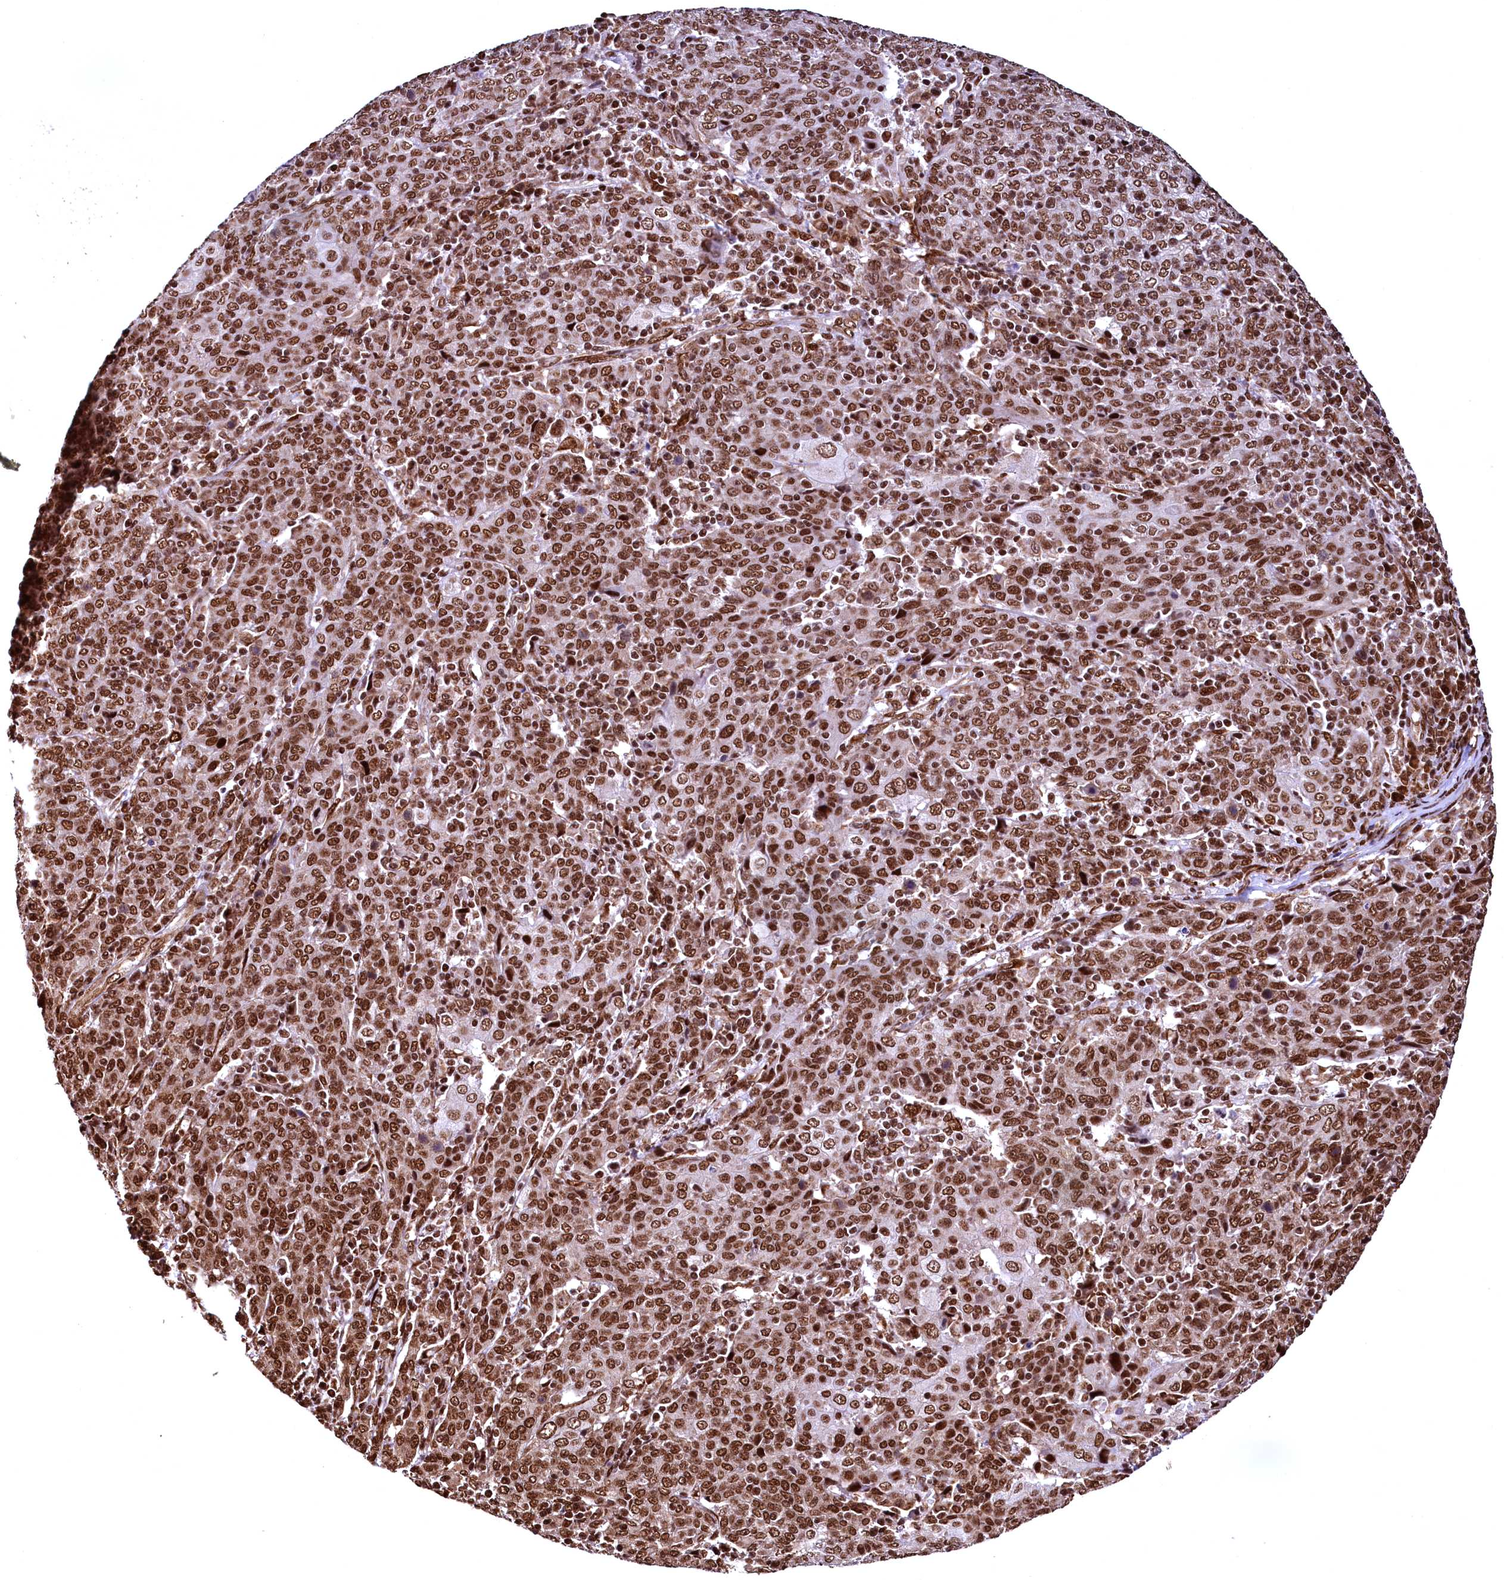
{"staining": {"intensity": "strong", "quantity": ">75%", "location": "nuclear"}, "tissue": "cervical cancer", "cell_type": "Tumor cells", "image_type": "cancer", "snomed": [{"axis": "morphology", "description": "Squamous cell carcinoma, NOS"}, {"axis": "topography", "description": "Cervix"}], "caption": "Immunohistochemistry (IHC) (DAB) staining of cervical cancer (squamous cell carcinoma) displays strong nuclear protein expression in about >75% of tumor cells. The staining is performed using DAB (3,3'-diaminobenzidine) brown chromogen to label protein expression. The nuclei are counter-stained blue using hematoxylin.", "gene": "PDS5B", "patient": {"sex": "female", "age": 67}}